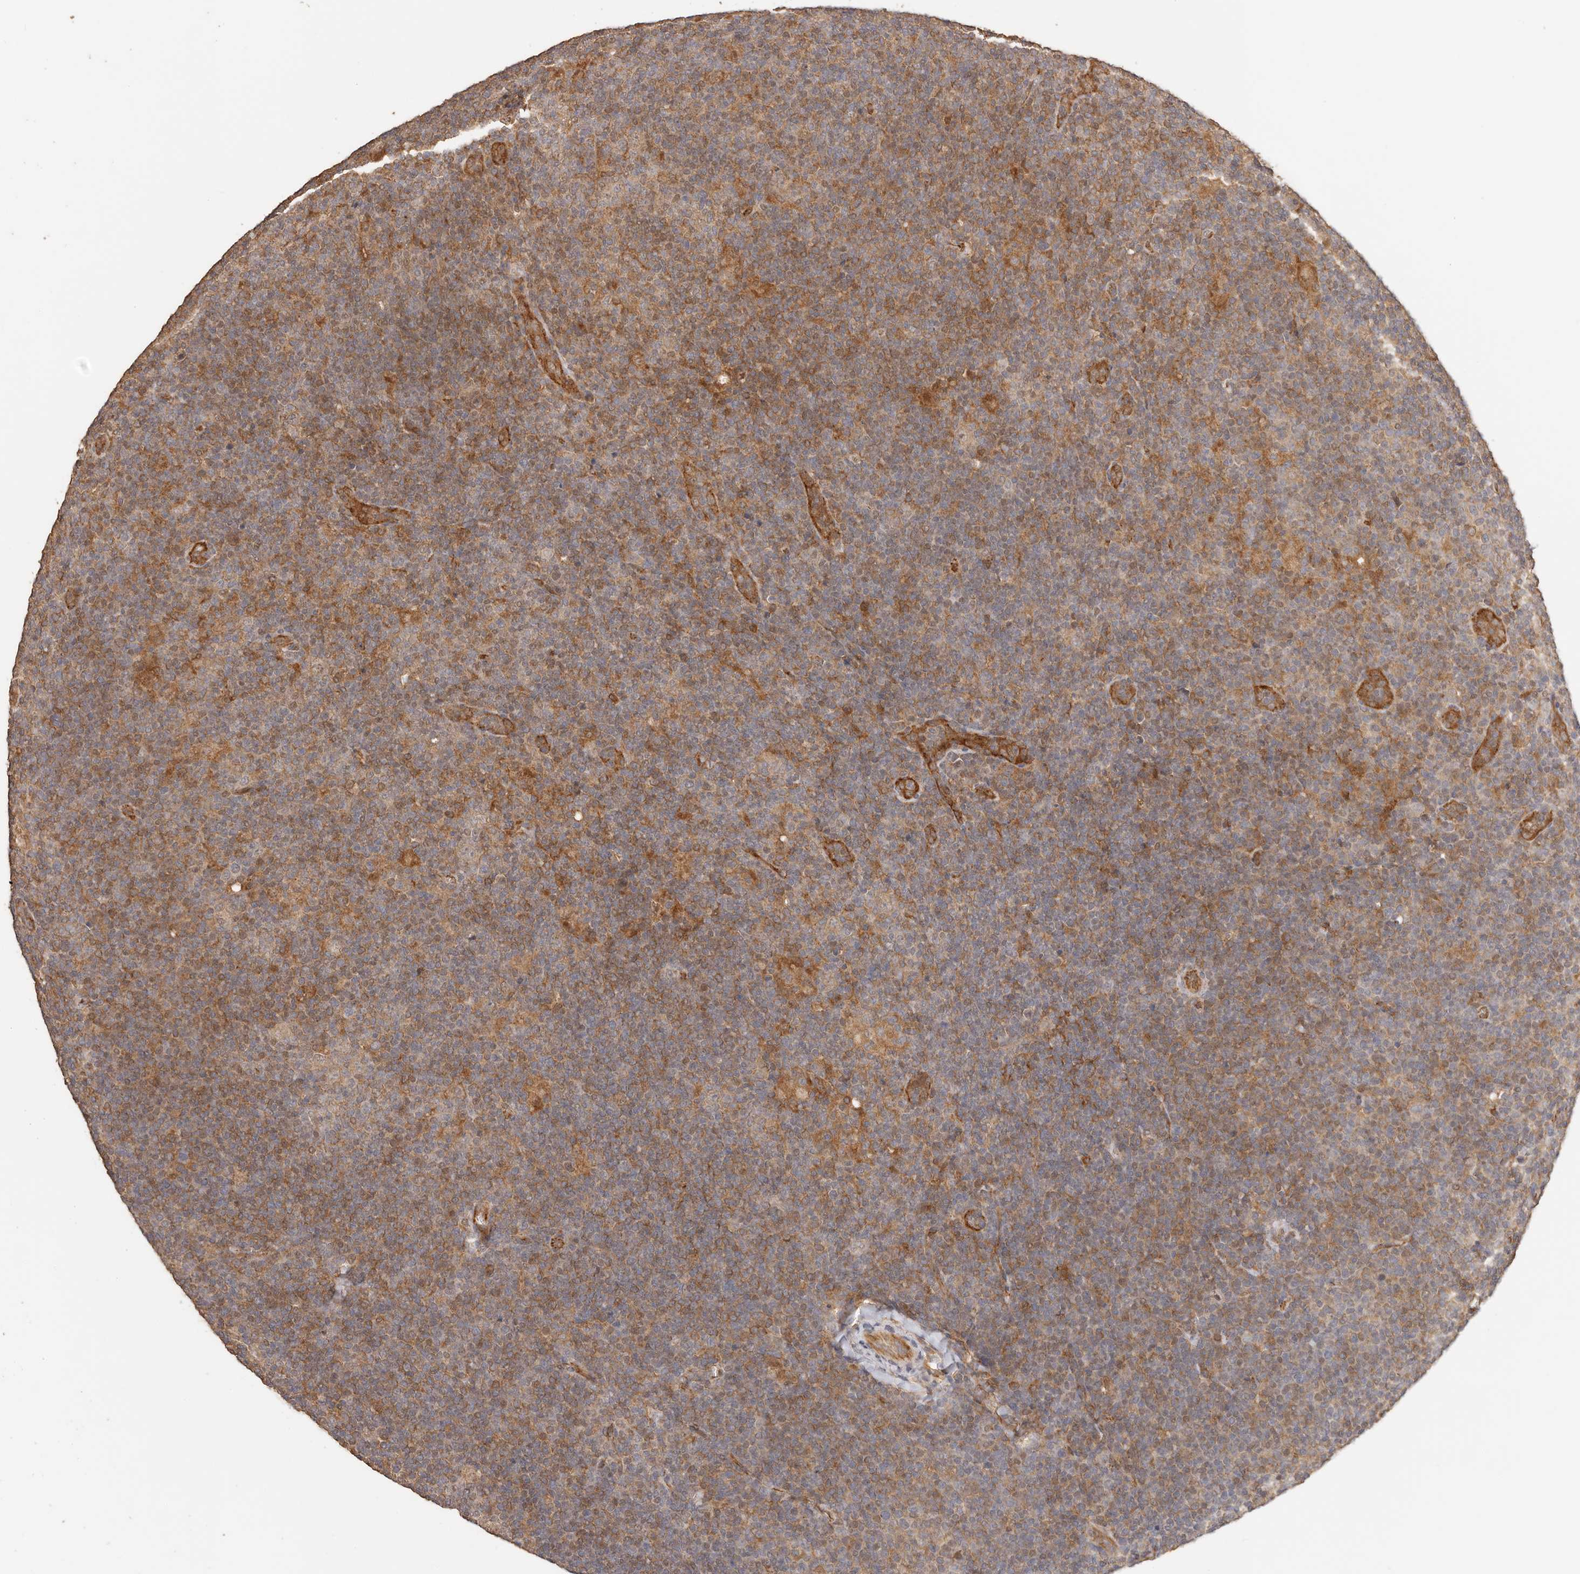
{"staining": {"intensity": "weak", "quantity": ">75%", "location": "cytoplasmic/membranous"}, "tissue": "lymphoma", "cell_type": "Tumor cells", "image_type": "cancer", "snomed": [{"axis": "morphology", "description": "Hodgkin's disease, NOS"}, {"axis": "topography", "description": "Lymph node"}], "caption": "This micrograph reveals IHC staining of human Hodgkin's disease, with low weak cytoplasmic/membranous expression in approximately >75% of tumor cells.", "gene": "AFDN", "patient": {"sex": "female", "age": 57}}